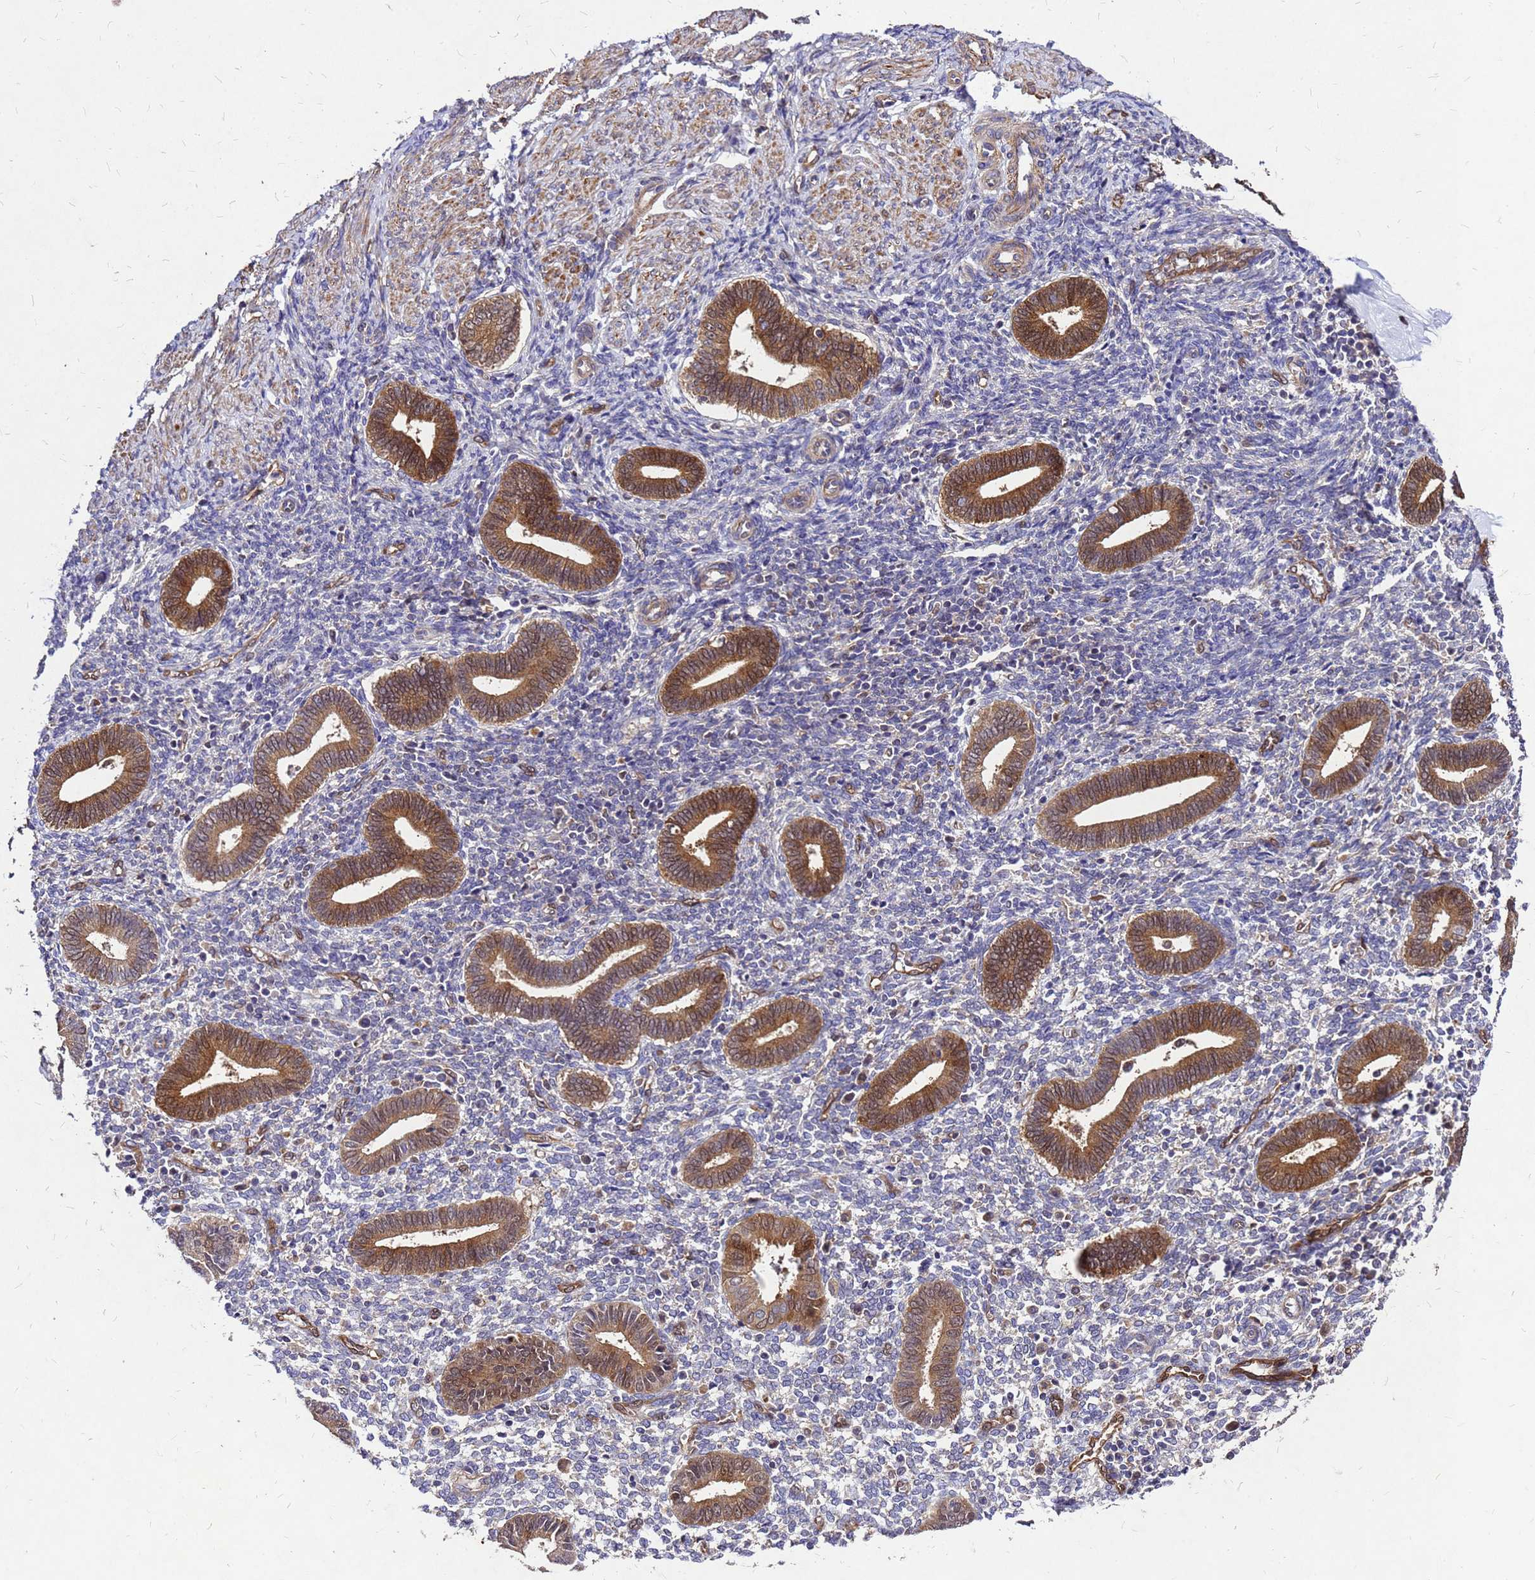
{"staining": {"intensity": "negative", "quantity": "none", "location": "none"}, "tissue": "endometrium", "cell_type": "Cells in endometrial stroma", "image_type": "normal", "snomed": [{"axis": "morphology", "description": "Normal tissue, NOS"}, {"axis": "topography", "description": "Endometrium"}], "caption": "The photomicrograph shows no significant staining in cells in endometrial stroma of endometrium. The staining is performed using DAB (3,3'-diaminobenzidine) brown chromogen with nuclei counter-stained in using hematoxylin.", "gene": "DUSP23", "patient": {"sex": "female", "age": 44}}